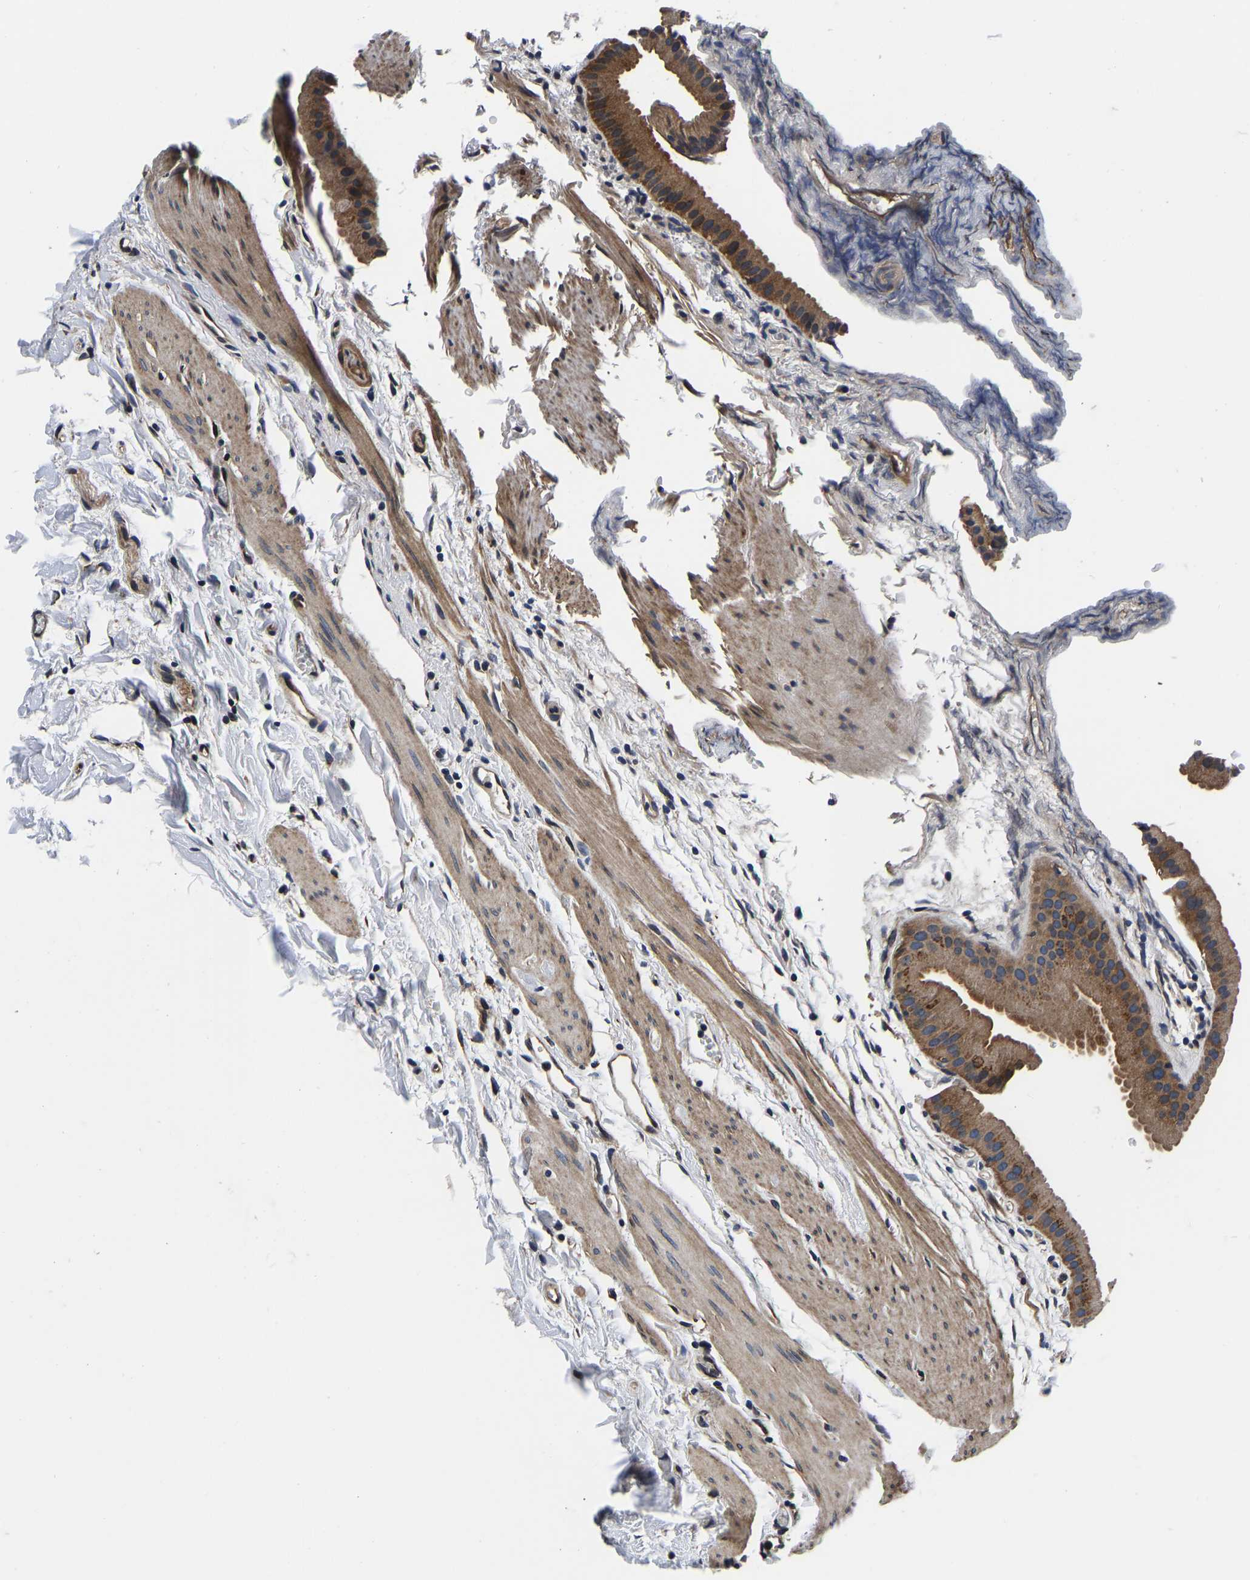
{"staining": {"intensity": "strong", "quantity": ">75%", "location": "cytoplasmic/membranous"}, "tissue": "gallbladder", "cell_type": "Glandular cells", "image_type": "normal", "snomed": [{"axis": "morphology", "description": "Normal tissue, NOS"}, {"axis": "topography", "description": "Gallbladder"}], "caption": "A high amount of strong cytoplasmic/membranous positivity is seen in about >75% of glandular cells in unremarkable gallbladder. The staining was performed using DAB (3,3'-diaminobenzidine), with brown indicating positive protein expression. Nuclei are stained blue with hematoxylin.", "gene": "RABAC1", "patient": {"sex": "female", "age": 64}}